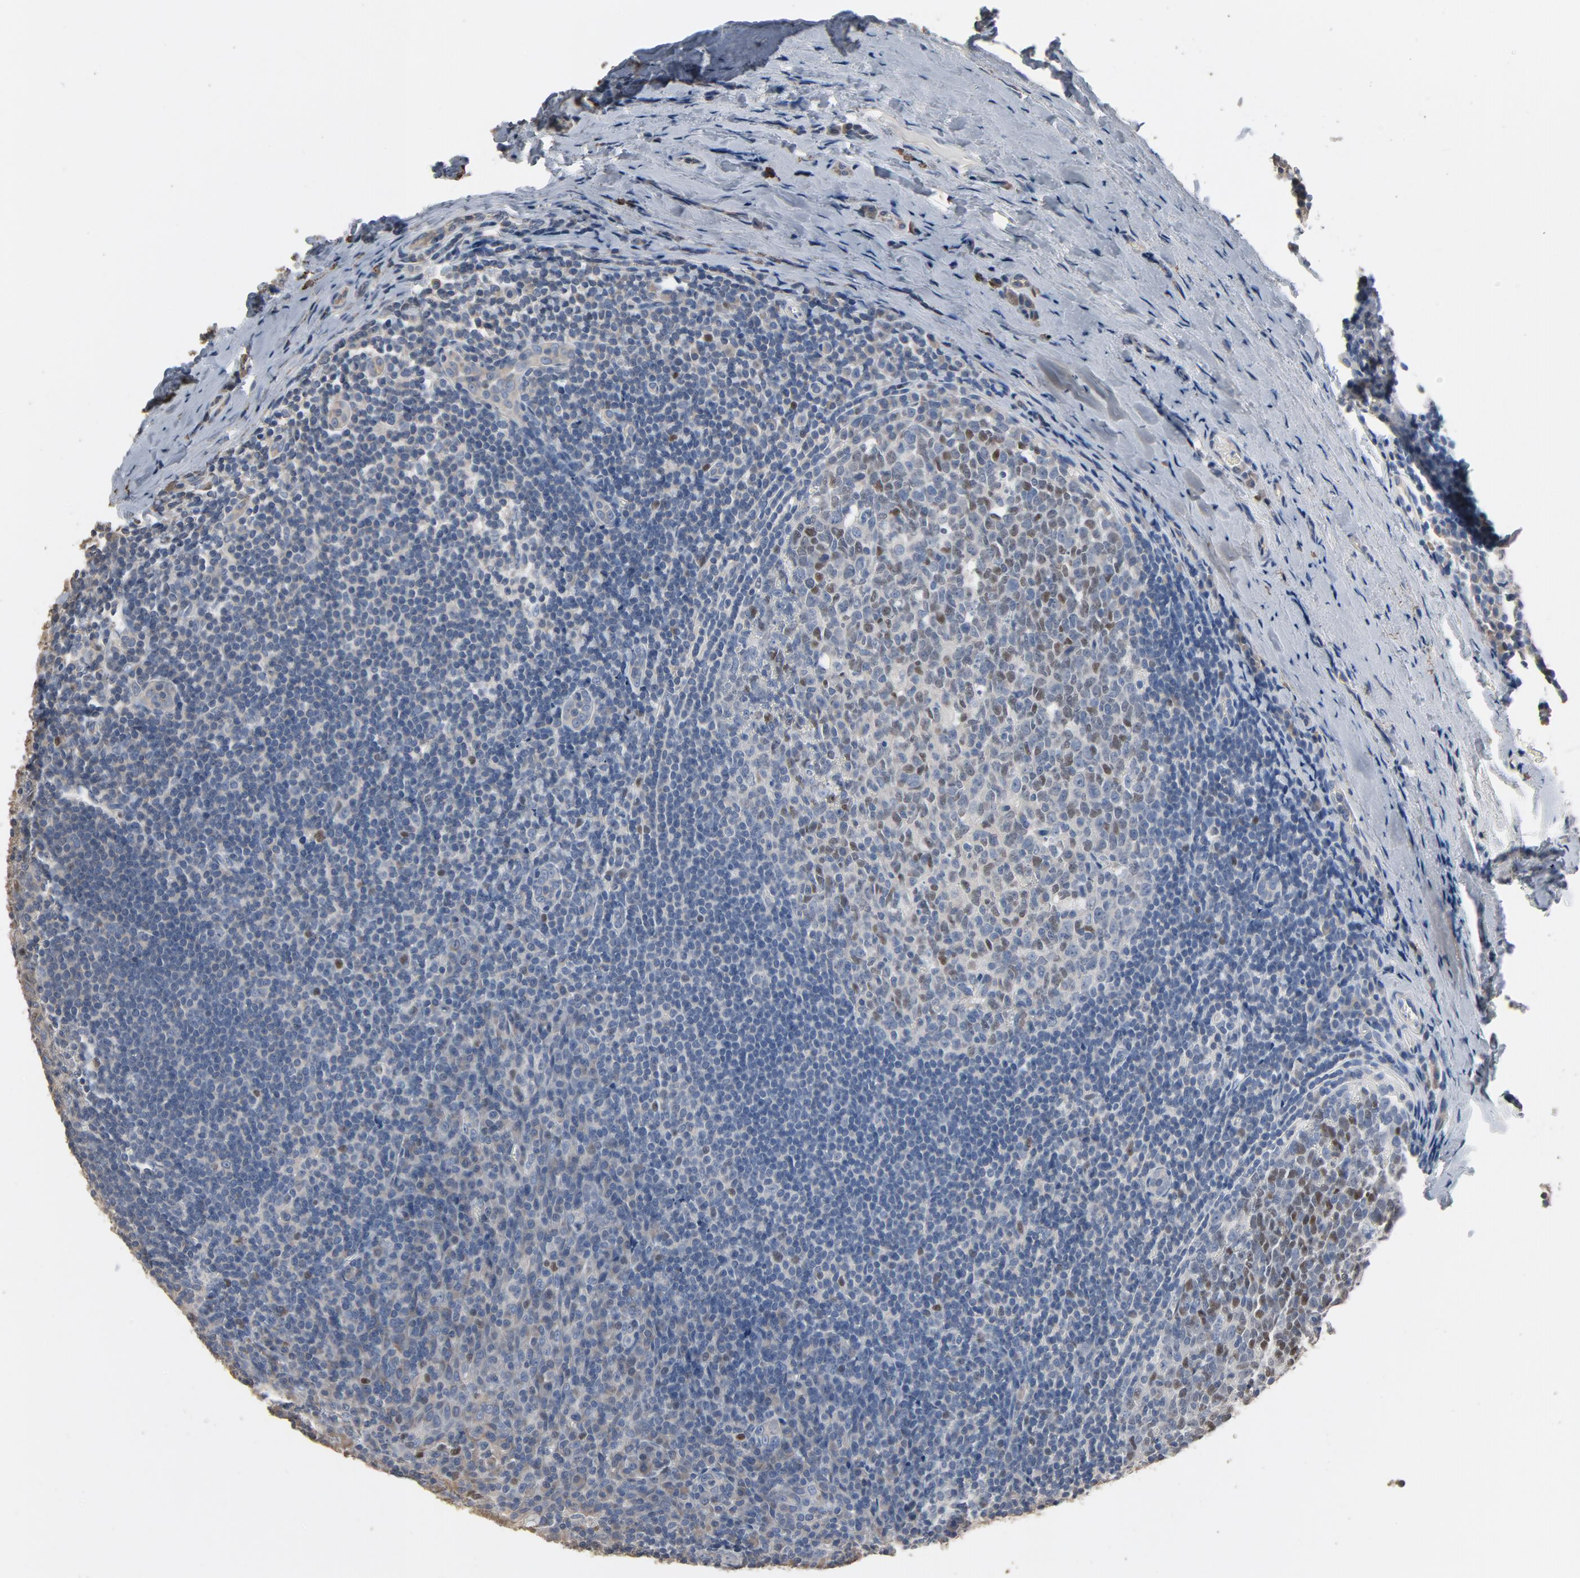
{"staining": {"intensity": "weak", "quantity": "25%-75%", "location": "nuclear"}, "tissue": "tonsil", "cell_type": "Germinal center cells", "image_type": "normal", "snomed": [{"axis": "morphology", "description": "Normal tissue, NOS"}, {"axis": "topography", "description": "Tonsil"}], "caption": "Immunohistochemistry of benign human tonsil shows low levels of weak nuclear expression in about 25%-75% of germinal center cells.", "gene": "SOX6", "patient": {"sex": "male", "age": 31}}